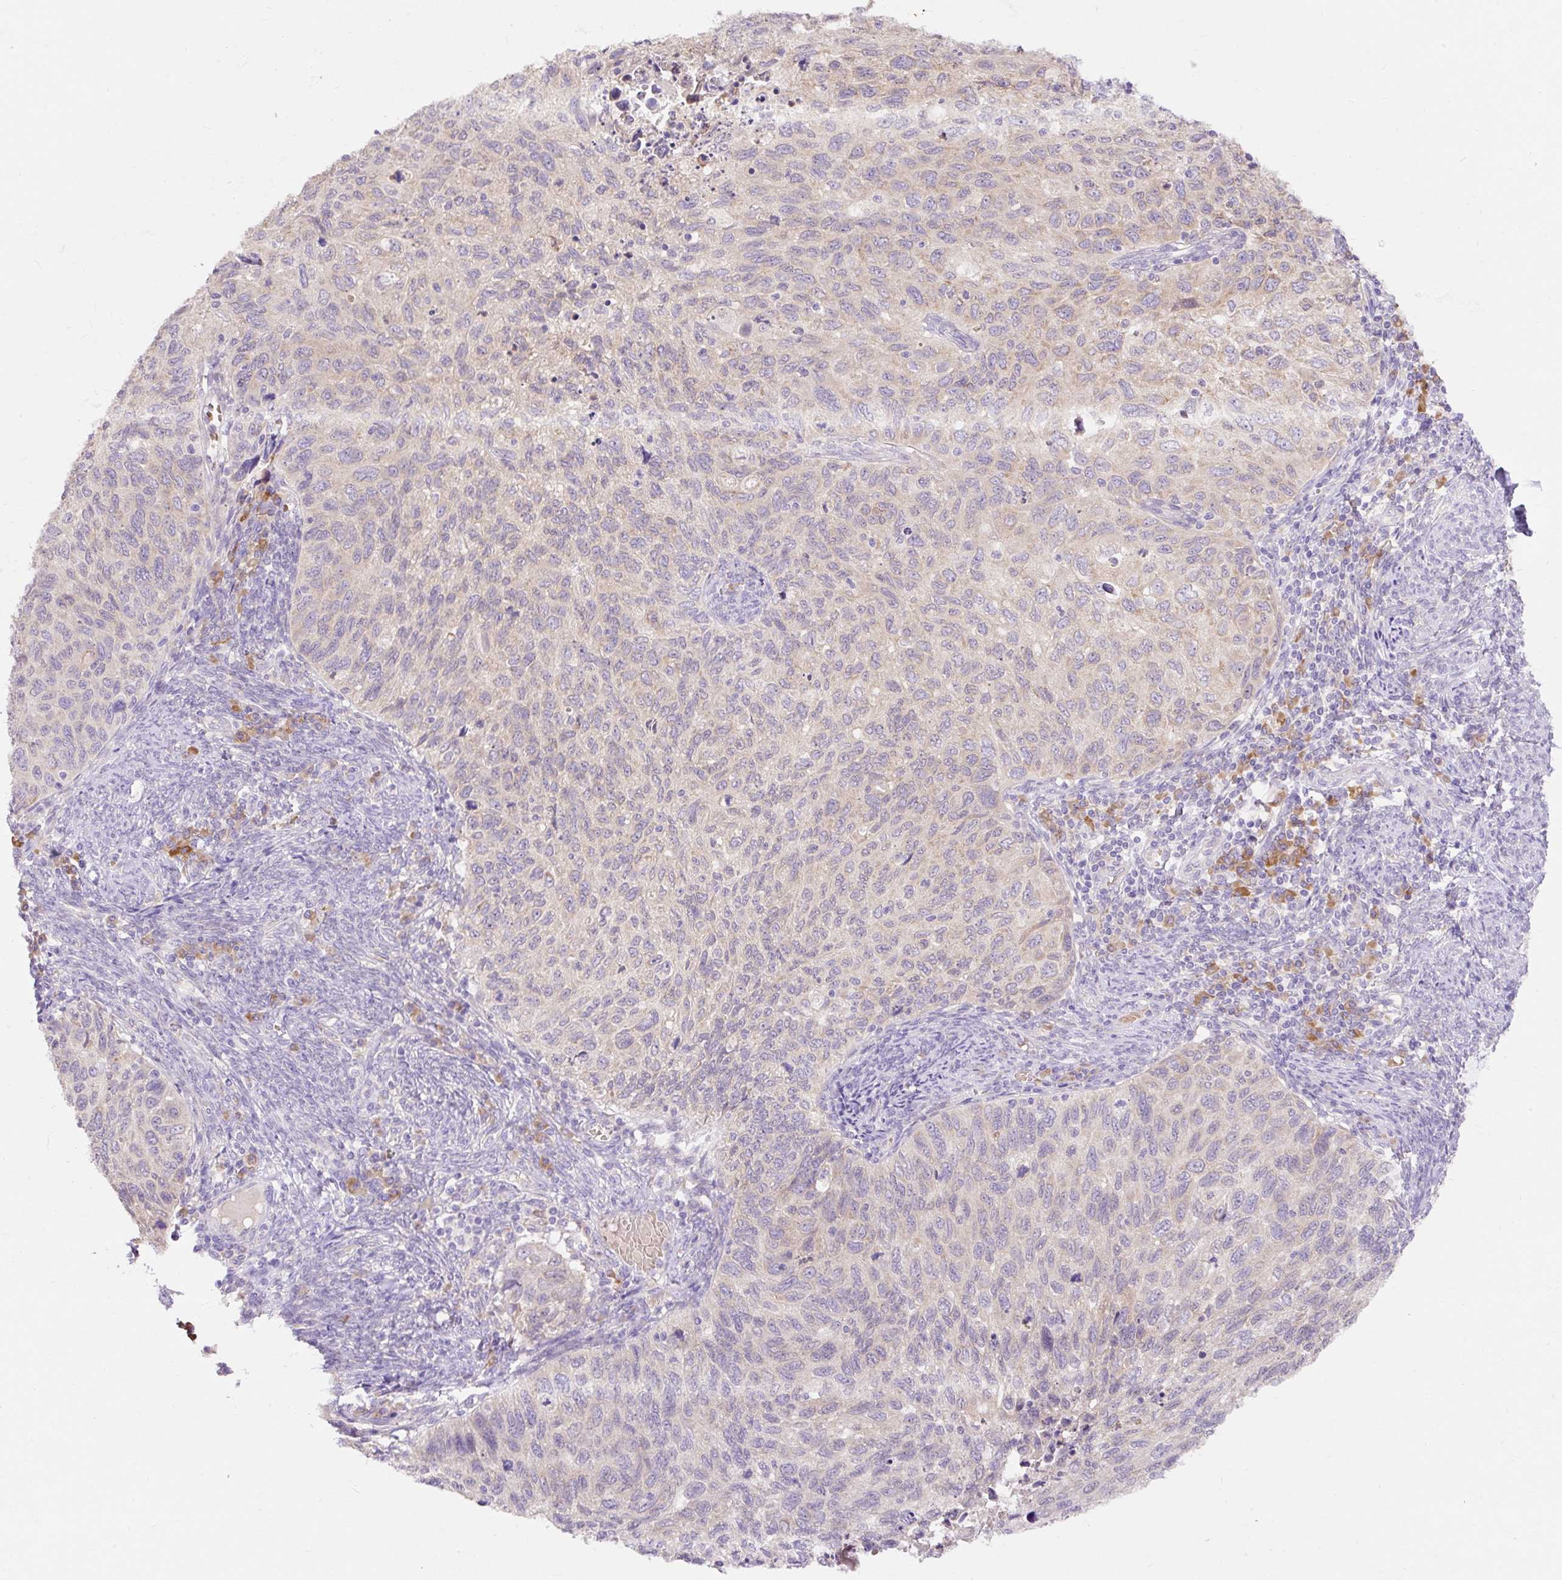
{"staining": {"intensity": "weak", "quantity": "<25%", "location": "cytoplasmic/membranous"}, "tissue": "cervical cancer", "cell_type": "Tumor cells", "image_type": "cancer", "snomed": [{"axis": "morphology", "description": "Squamous cell carcinoma, NOS"}, {"axis": "topography", "description": "Cervix"}], "caption": "The photomicrograph reveals no staining of tumor cells in cervical squamous cell carcinoma. (DAB (3,3'-diaminobenzidine) immunohistochemistry, high magnification).", "gene": "SEC63", "patient": {"sex": "female", "age": 70}}